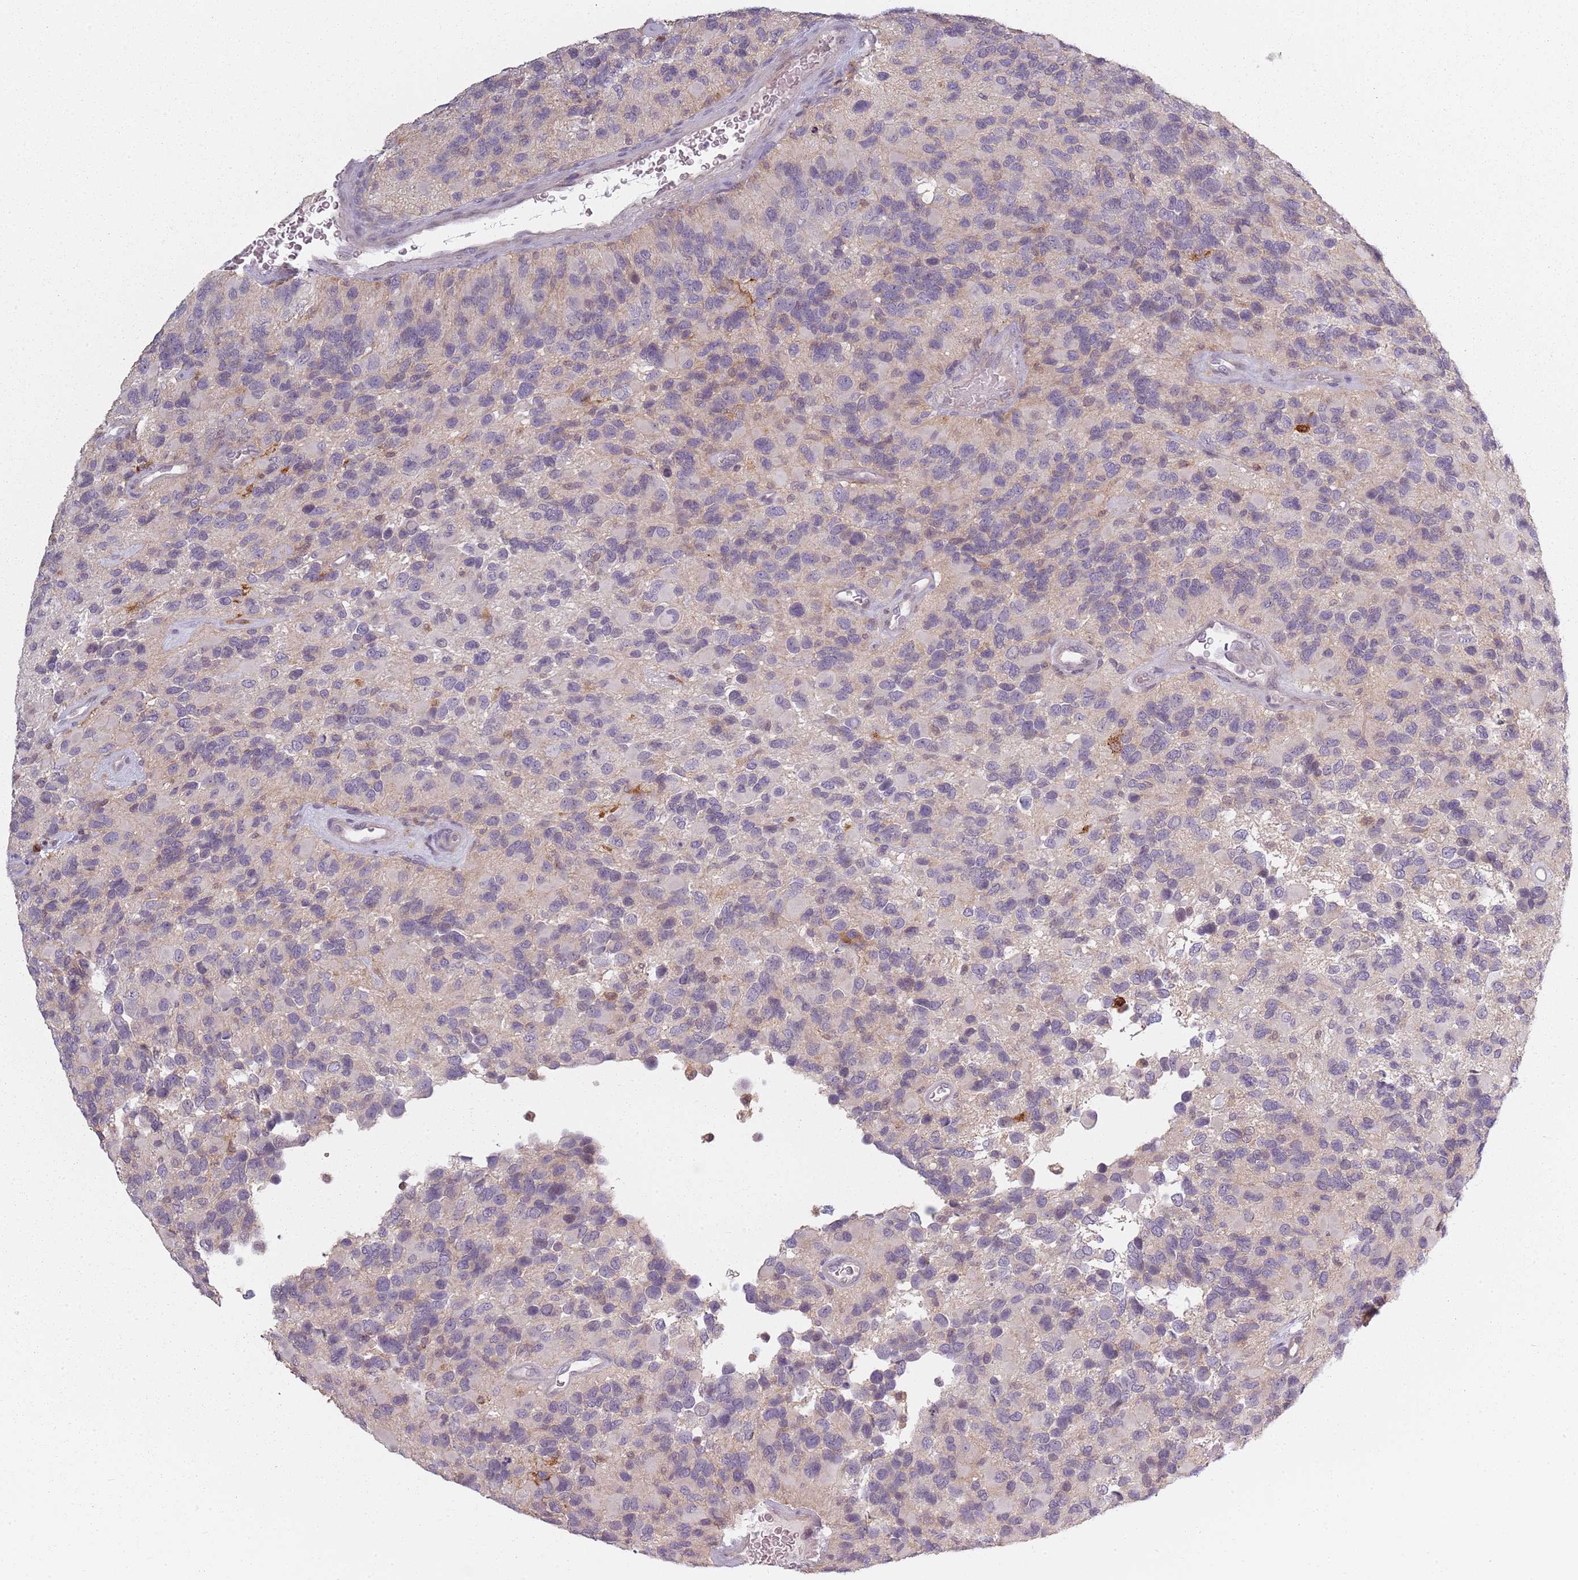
{"staining": {"intensity": "negative", "quantity": "none", "location": "none"}, "tissue": "glioma", "cell_type": "Tumor cells", "image_type": "cancer", "snomed": [{"axis": "morphology", "description": "Glioma, malignant, High grade"}, {"axis": "topography", "description": "Brain"}], "caption": "Human malignant high-grade glioma stained for a protein using IHC demonstrates no positivity in tumor cells.", "gene": "CC2D2B", "patient": {"sex": "male", "age": 77}}